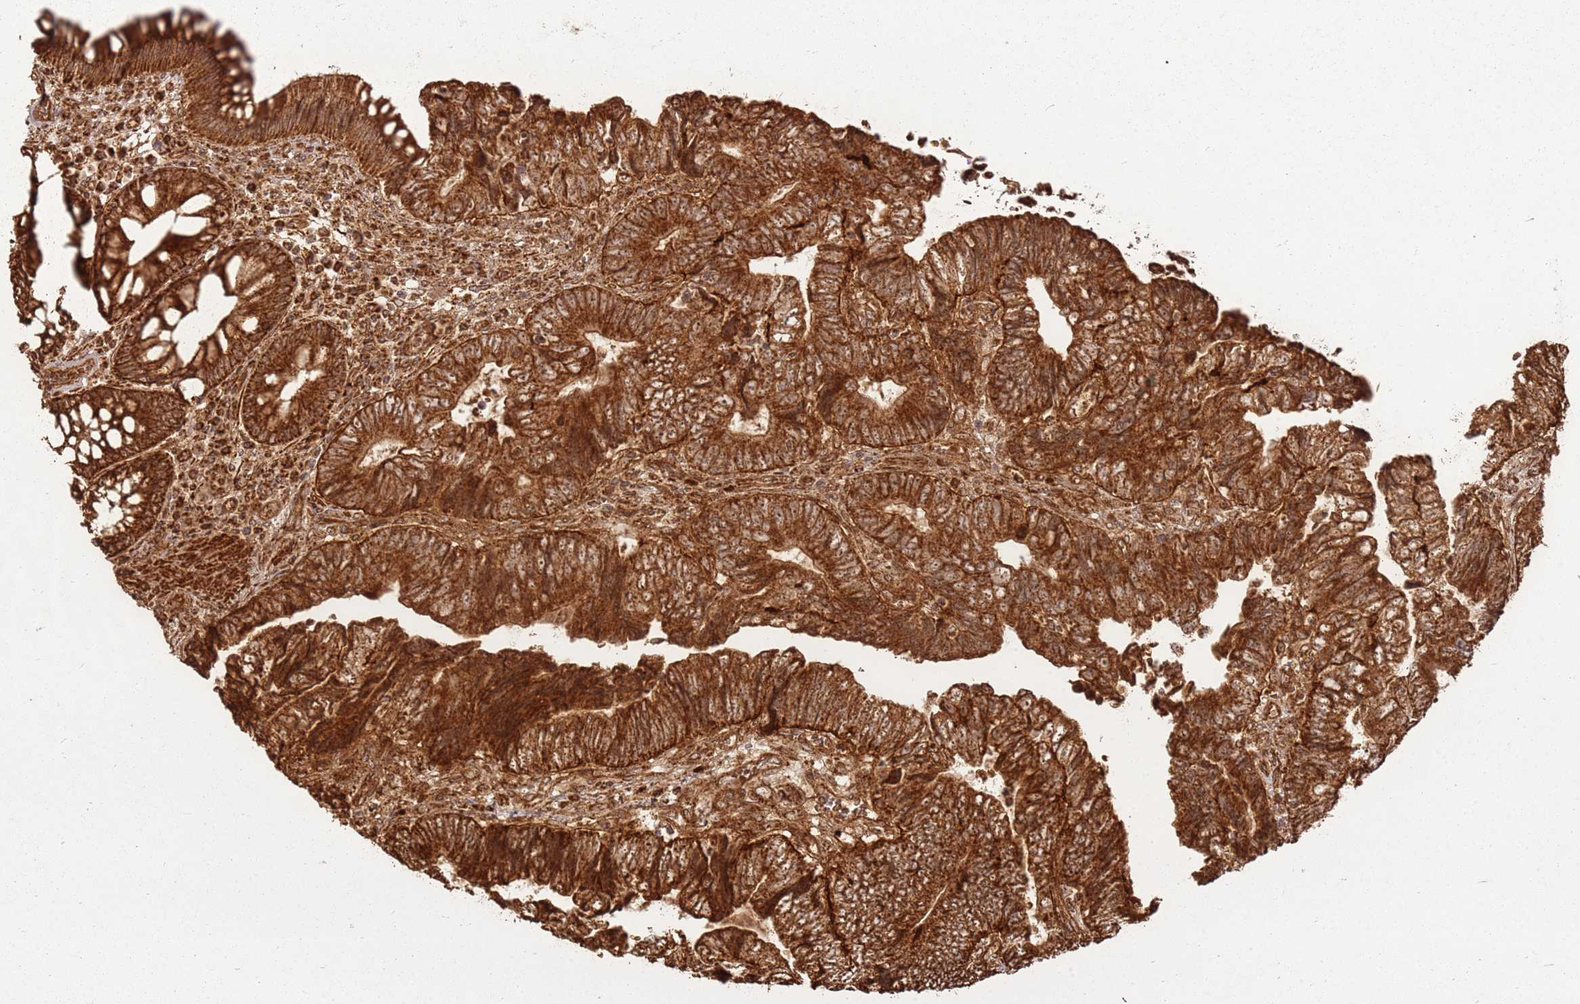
{"staining": {"intensity": "strong", "quantity": ">75%", "location": "cytoplasmic/membranous"}, "tissue": "colorectal cancer", "cell_type": "Tumor cells", "image_type": "cancer", "snomed": [{"axis": "morphology", "description": "Adenocarcinoma, NOS"}, {"axis": "topography", "description": "Colon"}], "caption": "Brown immunohistochemical staining in human colorectal cancer exhibits strong cytoplasmic/membranous staining in about >75% of tumor cells.", "gene": "MRPS6", "patient": {"sex": "female", "age": 67}}